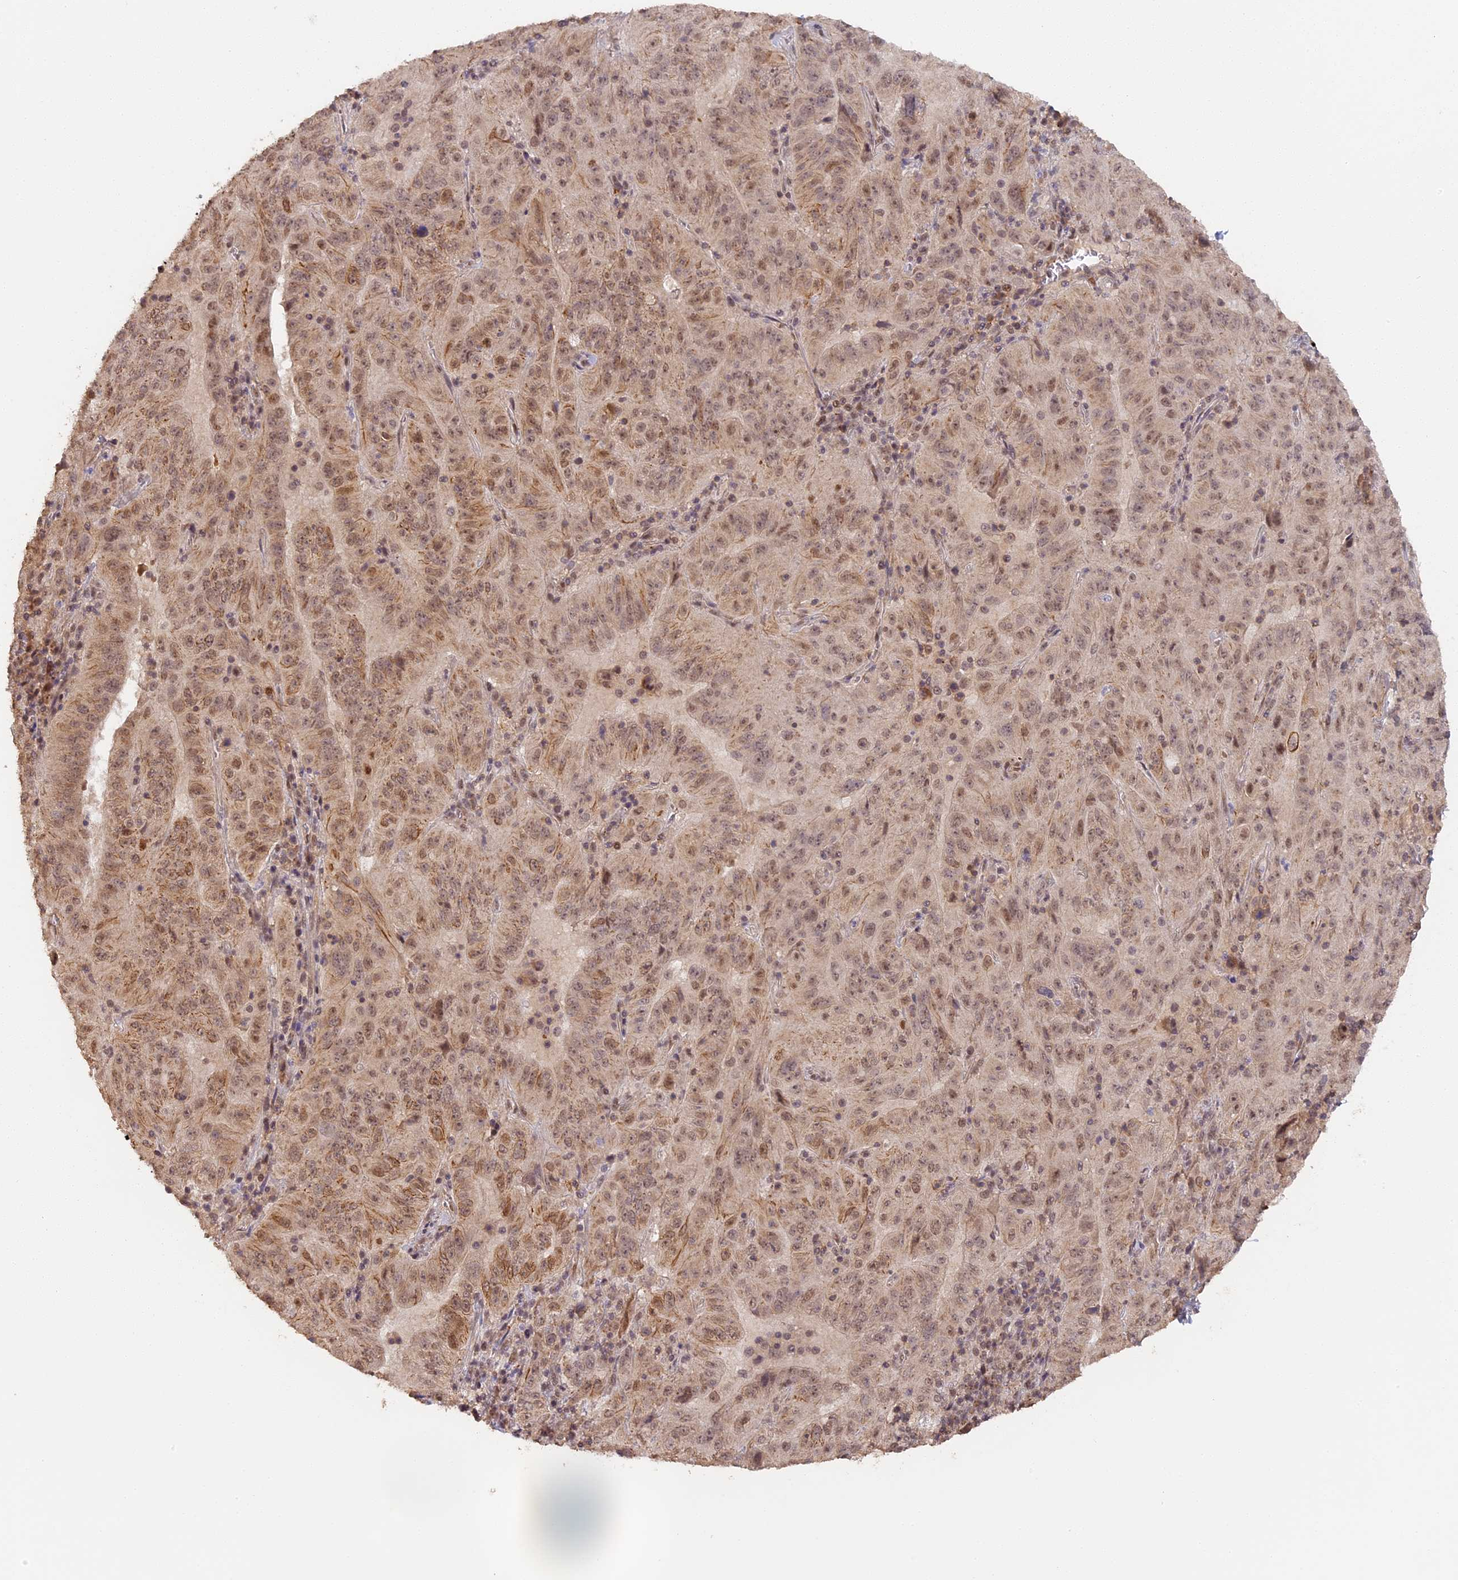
{"staining": {"intensity": "moderate", "quantity": ">75%", "location": "nuclear"}, "tissue": "pancreatic cancer", "cell_type": "Tumor cells", "image_type": "cancer", "snomed": [{"axis": "morphology", "description": "Adenocarcinoma, NOS"}, {"axis": "topography", "description": "Pancreas"}], "caption": "Human pancreatic cancer (adenocarcinoma) stained with a brown dye displays moderate nuclear positive staining in approximately >75% of tumor cells.", "gene": "MYBL2", "patient": {"sex": "male", "age": 63}}